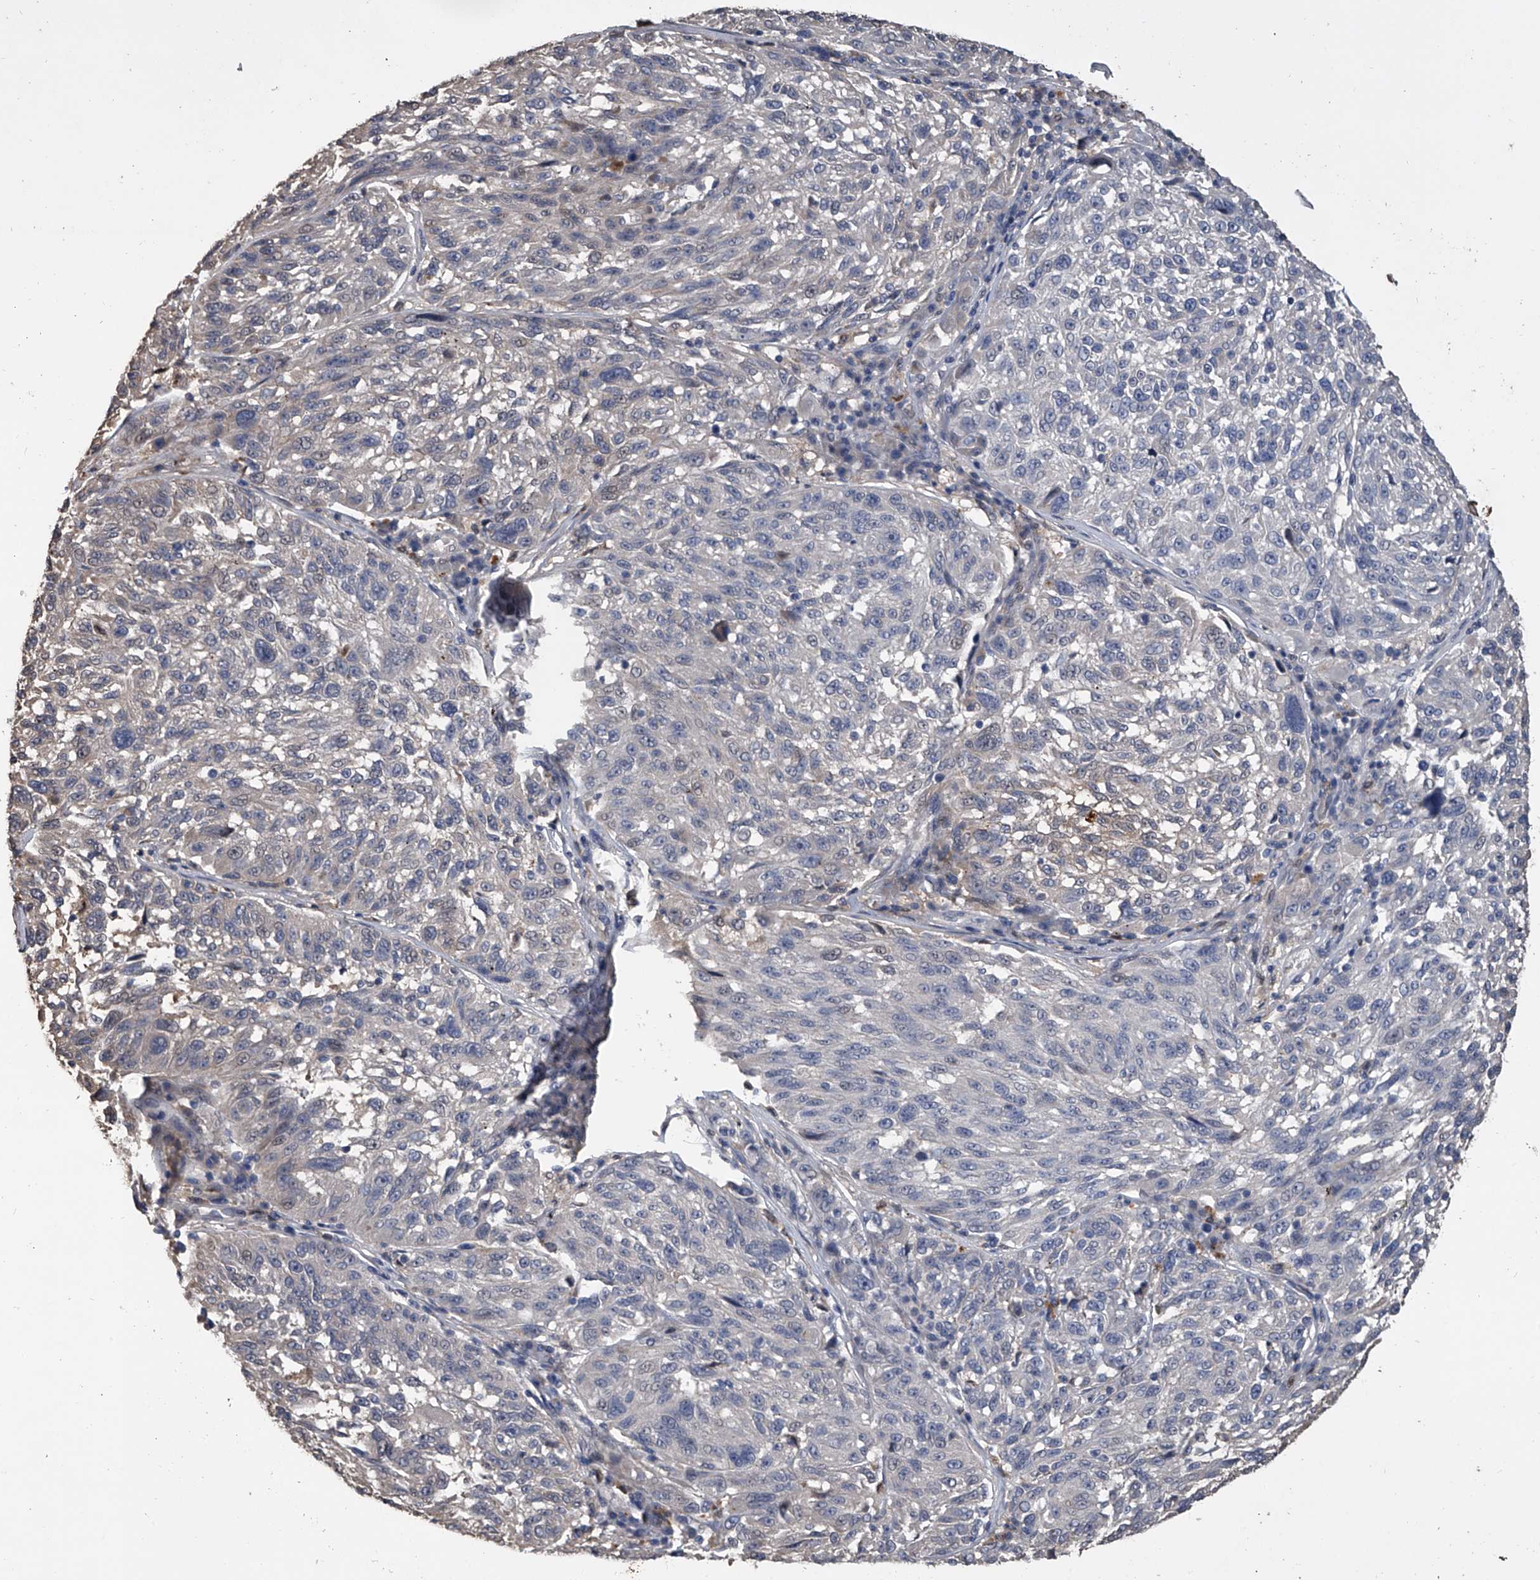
{"staining": {"intensity": "negative", "quantity": "none", "location": "none"}, "tissue": "melanoma", "cell_type": "Tumor cells", "image_type": "cancer", "snomed": [{"axis": "morphology", "description": "Malignant melanoma, NOS"}, {"axis": "topography", "description": "Skin"}], "caption": "Micrograph shows no significant protein expression in tumor cells of malignant melanoma. (Immunohistochemistry, brightfield microscopy, high magnification).", "gene": "DOCK9", "patient": {"sex": "male", "age": 53}}